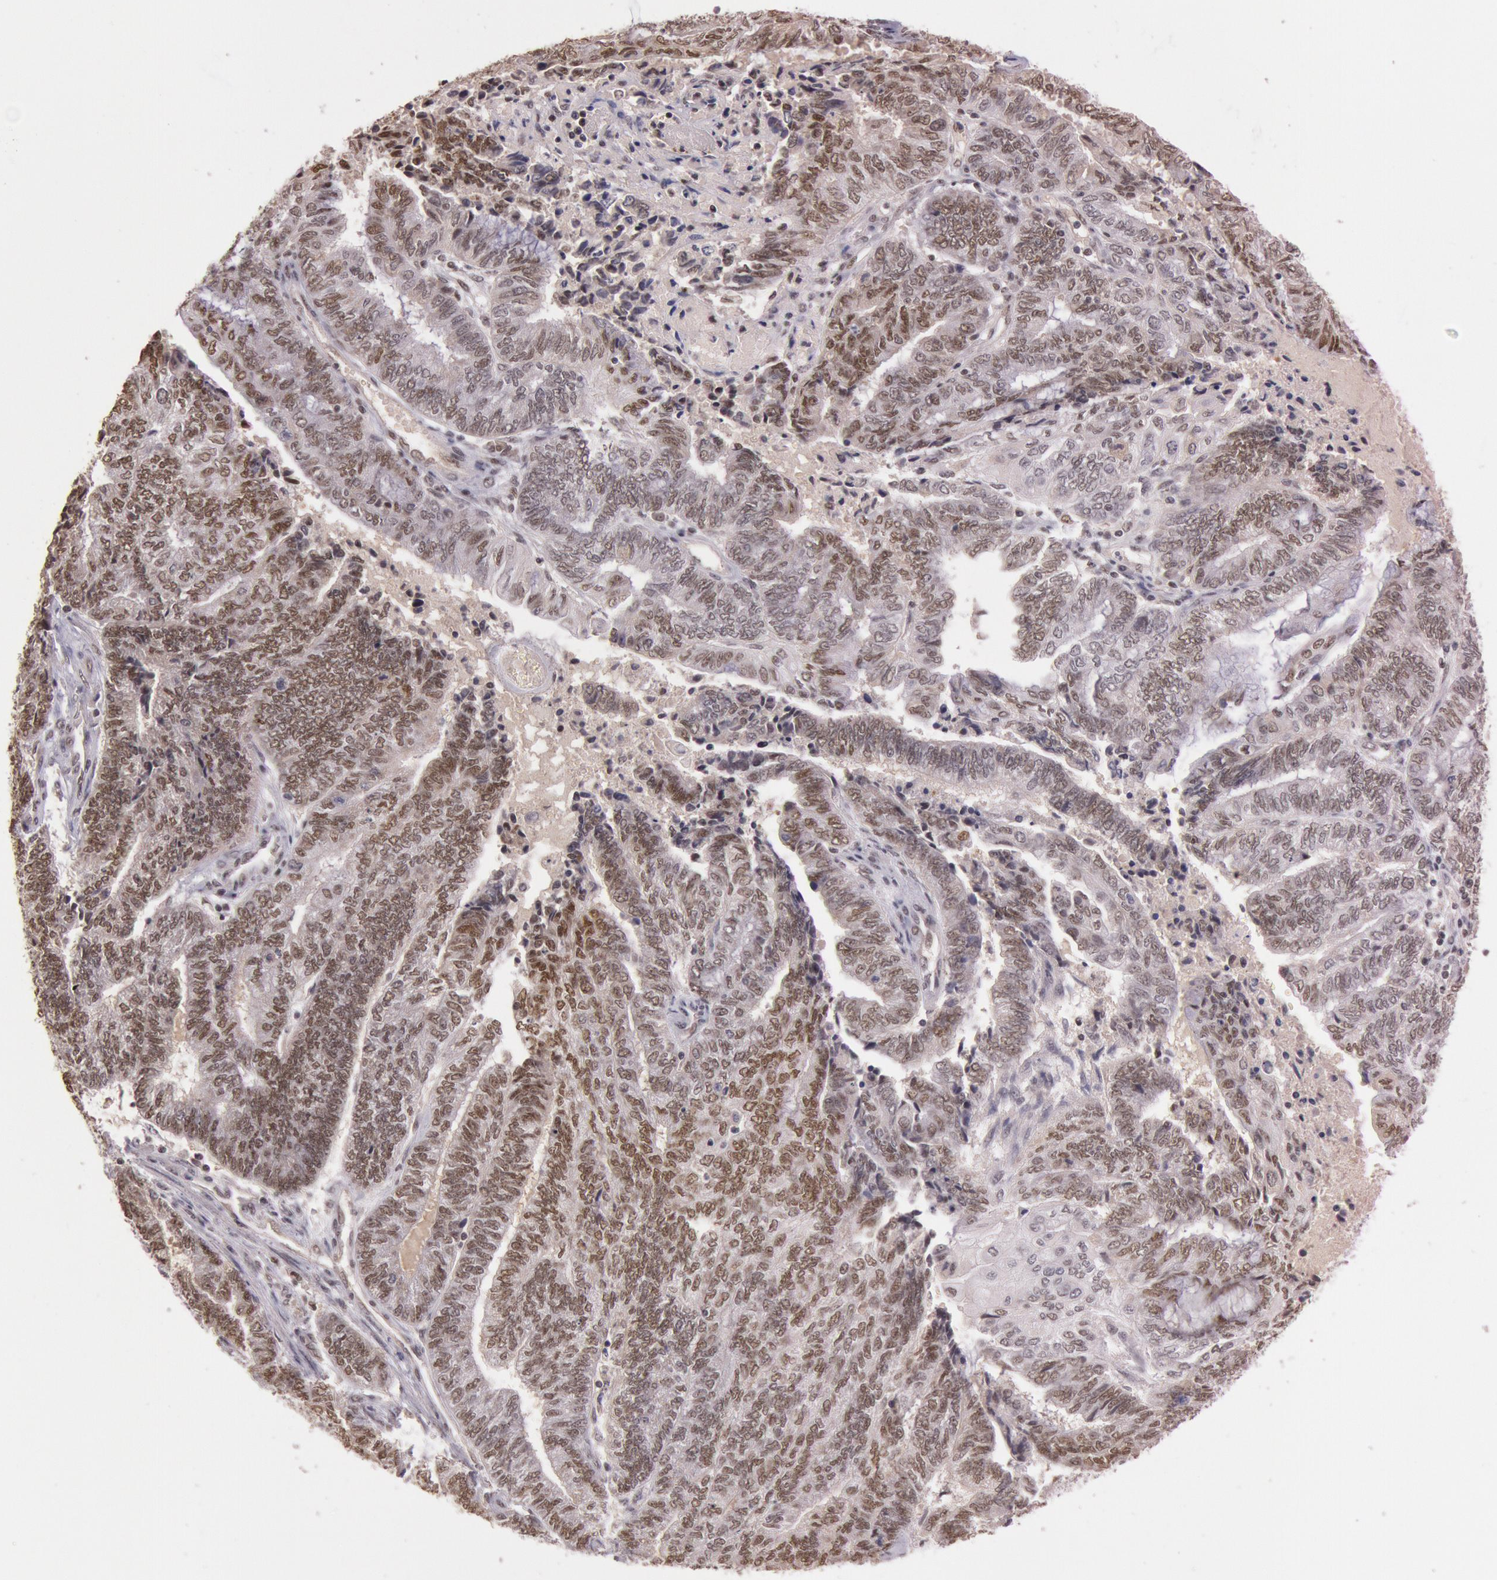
{"staining": {"intensity": "moderate", "quantity": "25%-75%", "location": "nuclear"}, "tissue": "endometrial cancer", "cell_type": "Tumor cells", "image_type": "cancer", "snomed": [{"axis": "morphology", "description": "Adenocarcinoma, NOS"}, {"axis": "topography", "description": "Uterus"}, {"axis": "topography", "description": "Endometrium"}], "caption": "A brown stain labels moderate nuclear positivity of a protein in human endometrial adenocarcinoma tumor cells.", "gene": "TASL", "patient": {"sex": "female", "age": 70}}